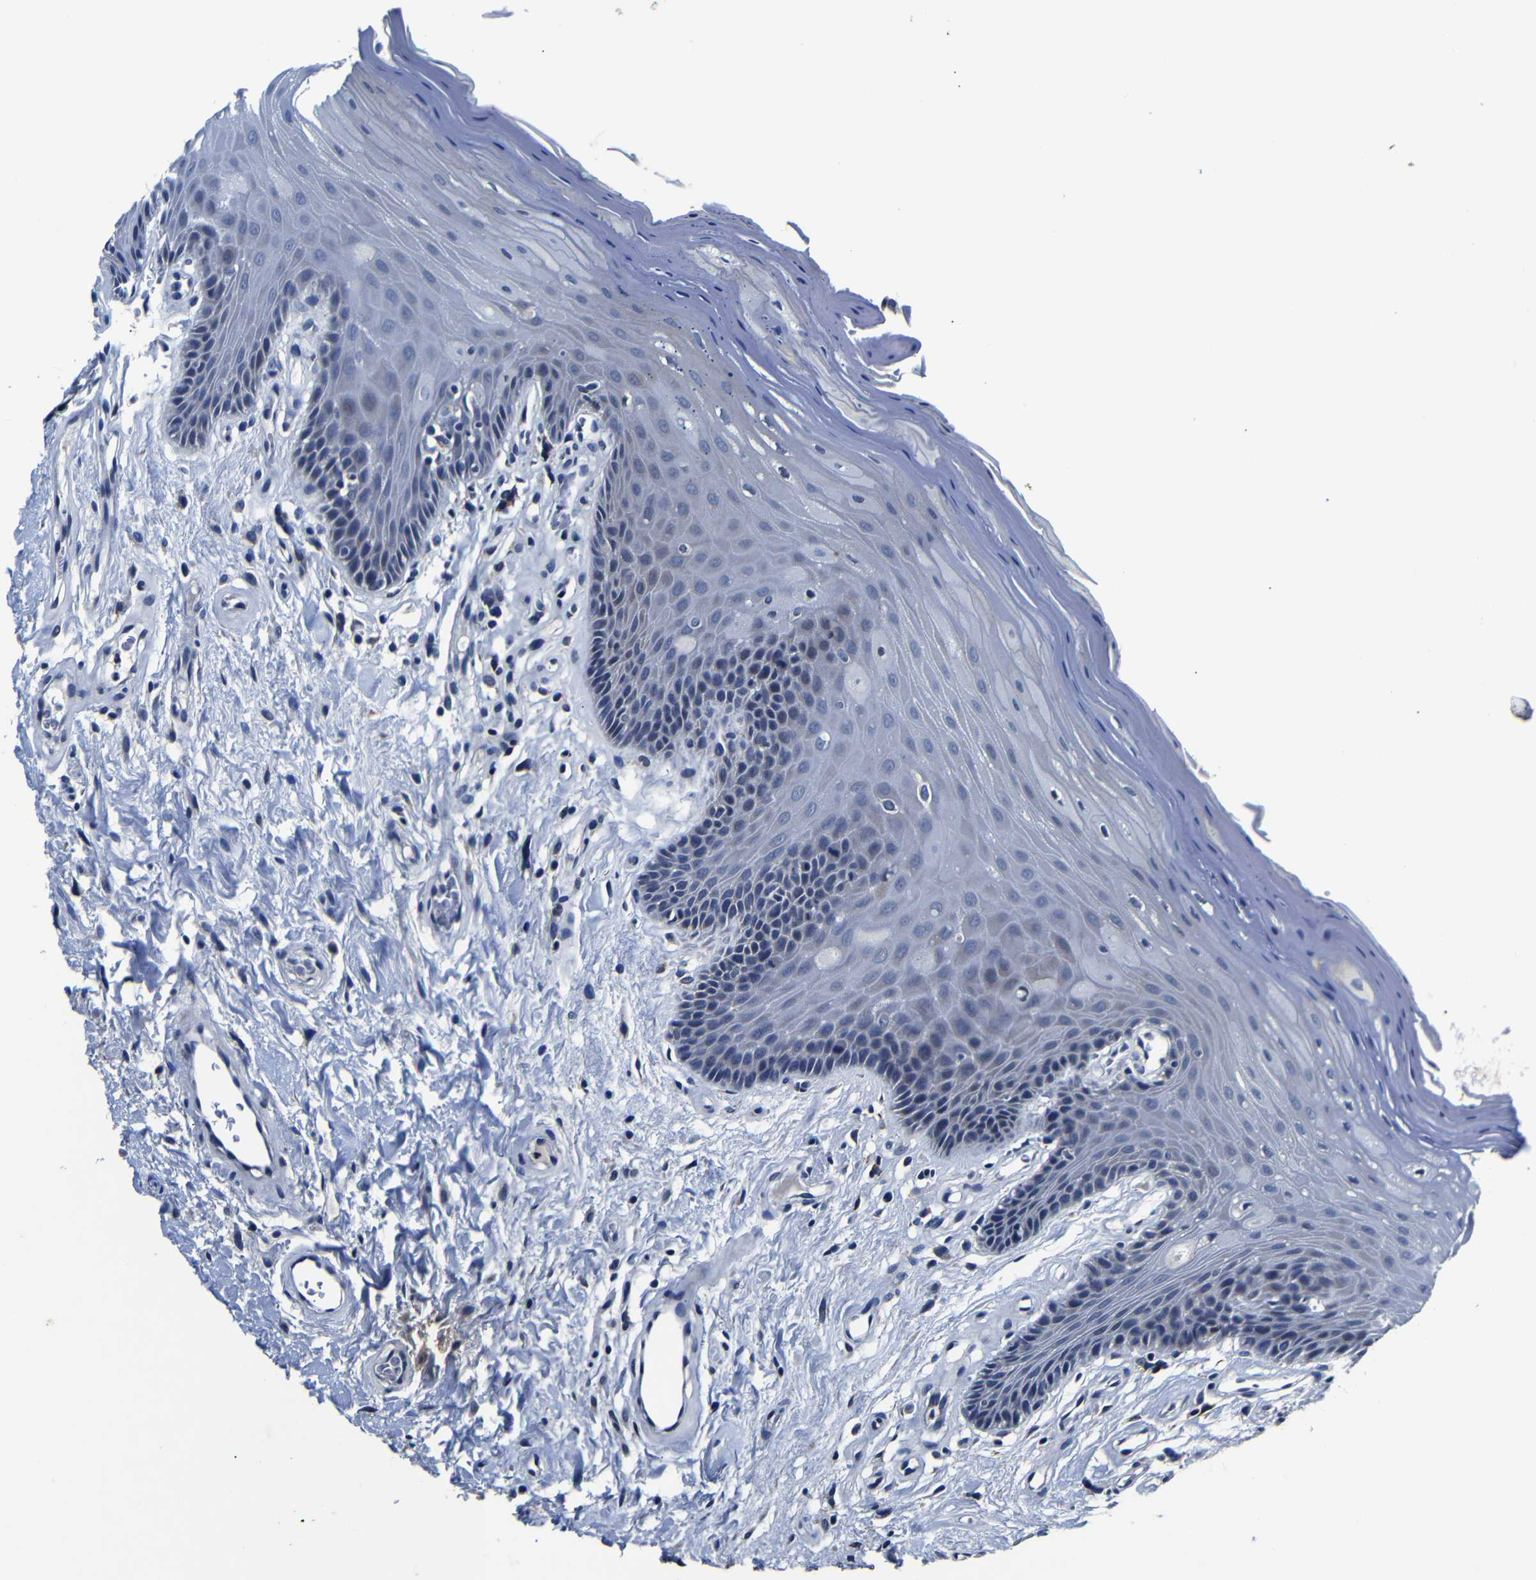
{"staining": {"intensity": "negative", "quantity": "none", "location": "none"}, "tissue": "oral mucosa", "cell_type": "Squamous epithelial cells", "image_type": "normal", "snomed": [{"axis": "morphology", "description": "Normal tissue, NOS"}, {"axis": "morphology", "description": "Squamous cell carcinoma, NOS"}, {"axis": "topography", "description": "Skeletal muscle"}, {"axis": "topography", "description": "Adipose tissue"}, {"axis": "topography", "description": "Vascular tissue"}, {"axis": "topography", "description": "Oral tissue"}, {"axis": "topography", "description": "Peripheral nerve tissue"}, {"axis": "topography", "description": "Head-Neck"}], "caption": "IHC image of unremarkable oral mucosa stained for a protein (brown), which exhibits no expression in squamous epithelial cells.", "gene": "DEPP1", "patient": {"sex": "male", "age": 71}}